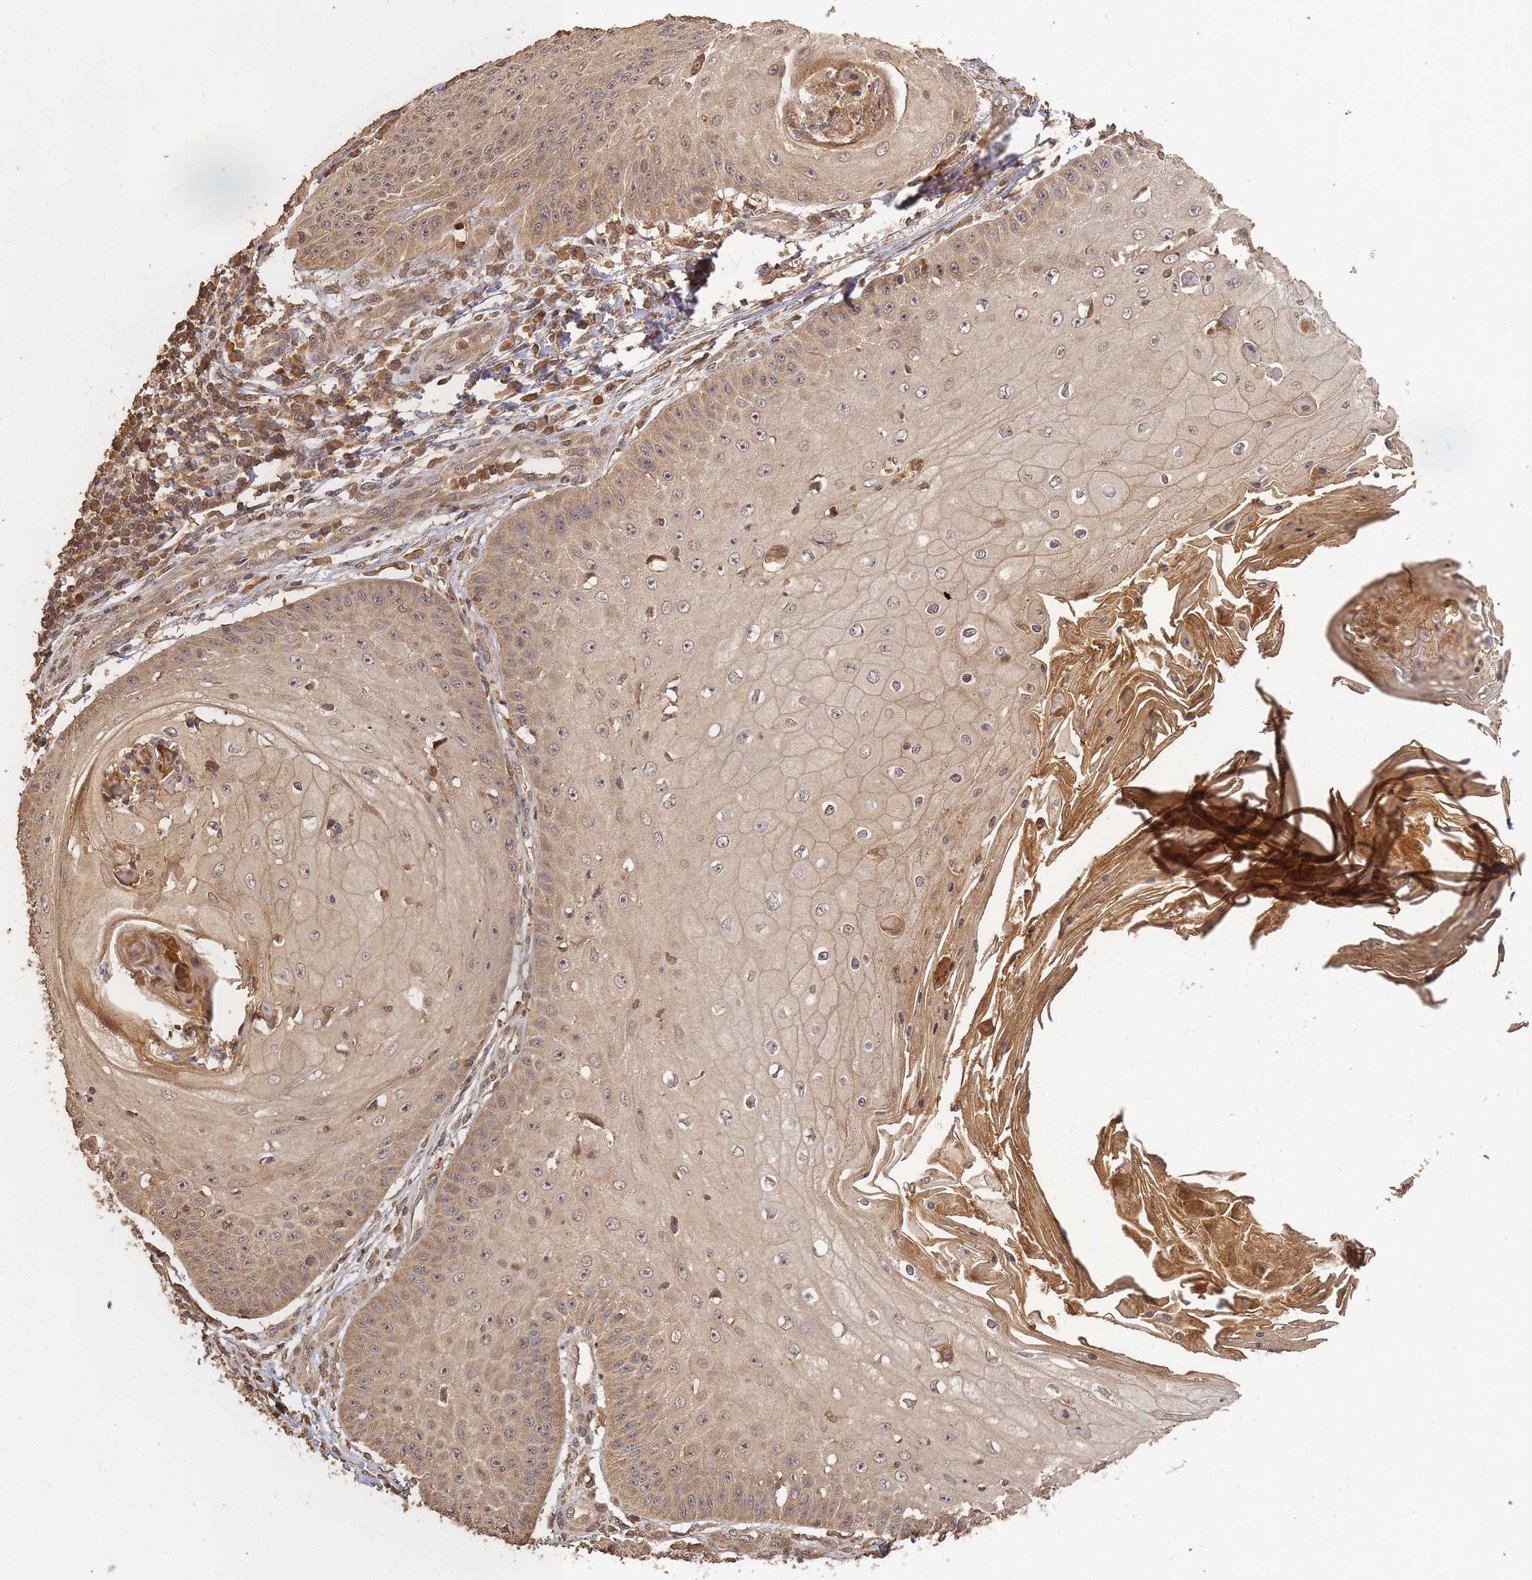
{"staining": {"intensity": "weak", "quantity": ">75%", "location": "cytoplasmic/membranous,nuclear"}, "tissue": "skin cancer", "cell_type": "Tumor cells", "image_type": "cancer", "snomed": [{"axis": "morphology", "description": "Squamous cell carcinoma, NOS"}, {"axis": "topography", "description": "Skin"}], "caption": "This image demonstrates immunohistochemistry (IHC) staining of skin squamous cell carcinoma, with low weak cytoplasmic/membranous and nuclear staining in about >75% of tumor cells.", "gene": "ALKBH1", "patient": {"sex": "male", "age": 70}}